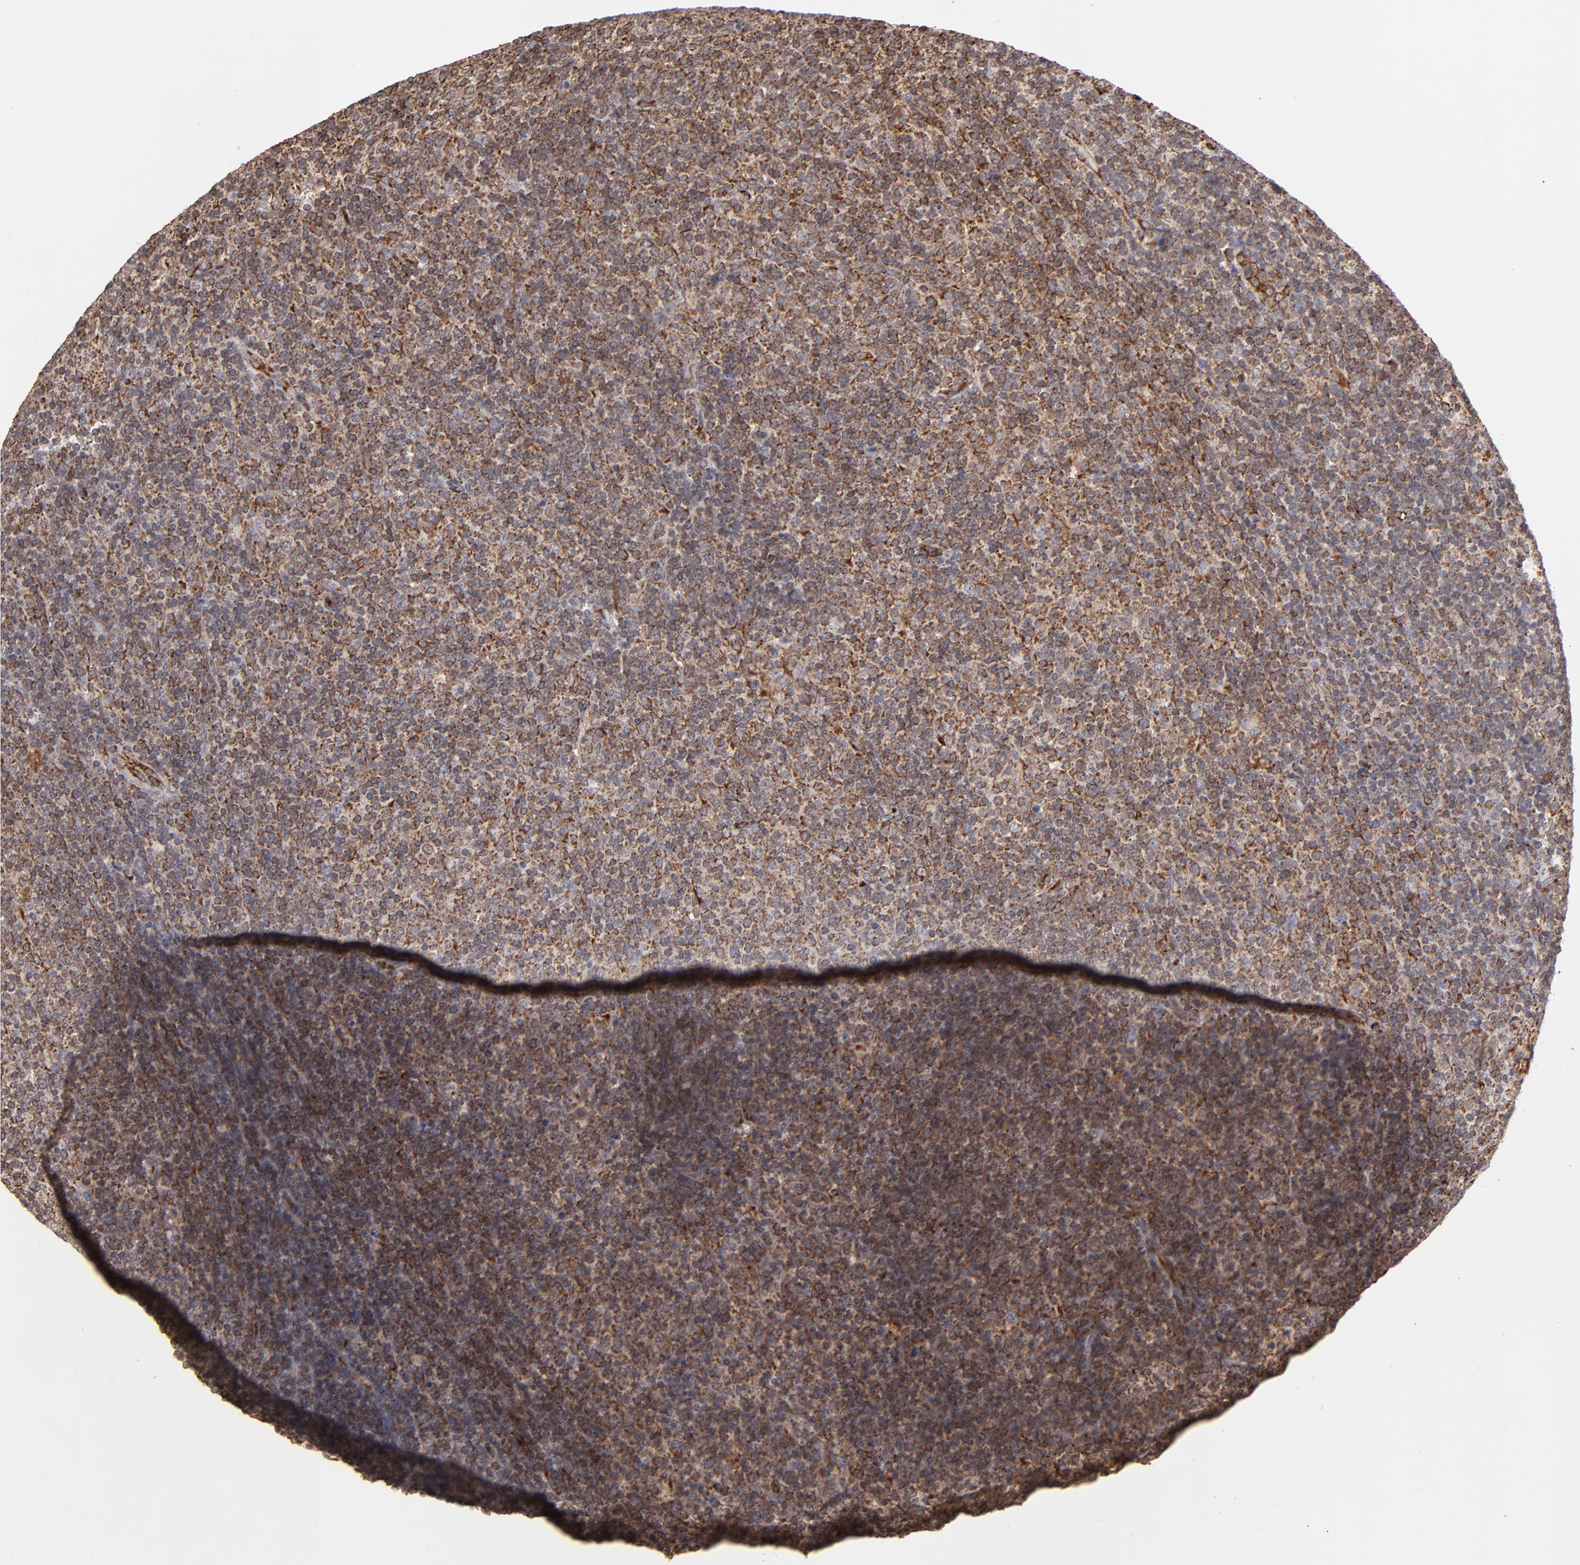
{"staining": {"intensity": "moderate", "quantity": ">75%", "location": "cytoplasmic/membranous"}, "tissue": "lymphoma", "cell_type": "Tumor cells", "image_type": "cancer", "snomed": [{"axis": "morphology", "description": "Malignant lymphoma, non-Hodgkin's type, Low grade"}, {"axis": "topography", "description": "Lymph node"}], "caption": "Protein analysis of lymphoma tissue exhibits moderate cytoplasmic/membranous staining in about >75% of tumor cells.", "gene": "KTN1", "patient": {"sex": "male", "age": 70}}